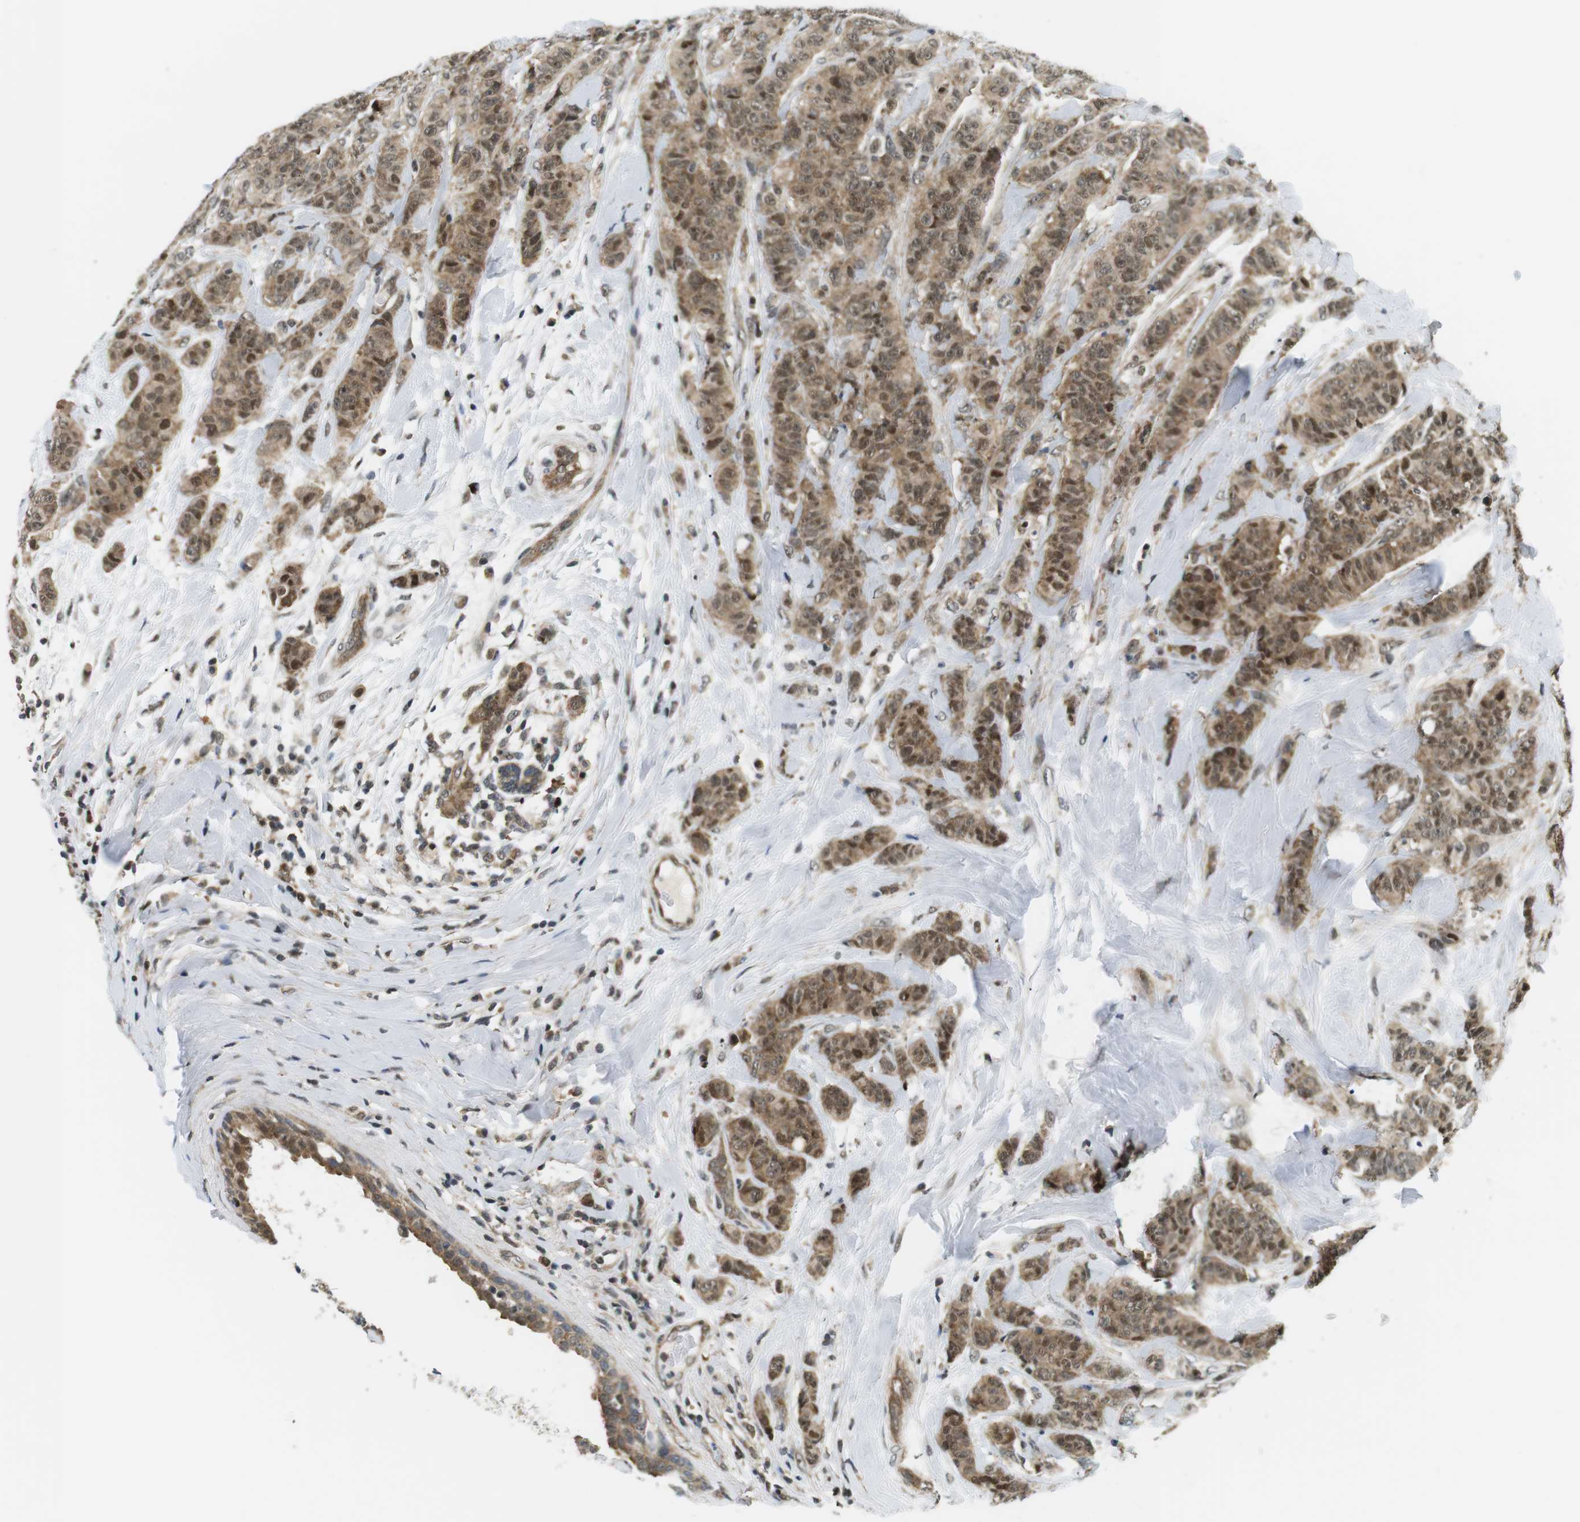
{"staining": {"intensity": "moderate", "quantity": ">75%", "location": "cytoplasmic/membranous,nuclear"}, "tissue": "breast cancer", "cell_type": "Tumor cells", "image_type": "cancer", "snomed": [{"axis": "morphology", "description": "Normal tissue, NOS"}, {"axis": "morphology", "description": "Duct carcinoma"}, {"axis": "topography", "description": "Breast"}], "caption": "Breast cancer (invasive ductal carcinoma) stained with a brown dye displays moderate cytoplasmic/membranous and nuclear positive staining in approximately >75% of tumor cells.", "gene": "CSNK2B", "patient": {"sex": "female", "age": 40}}